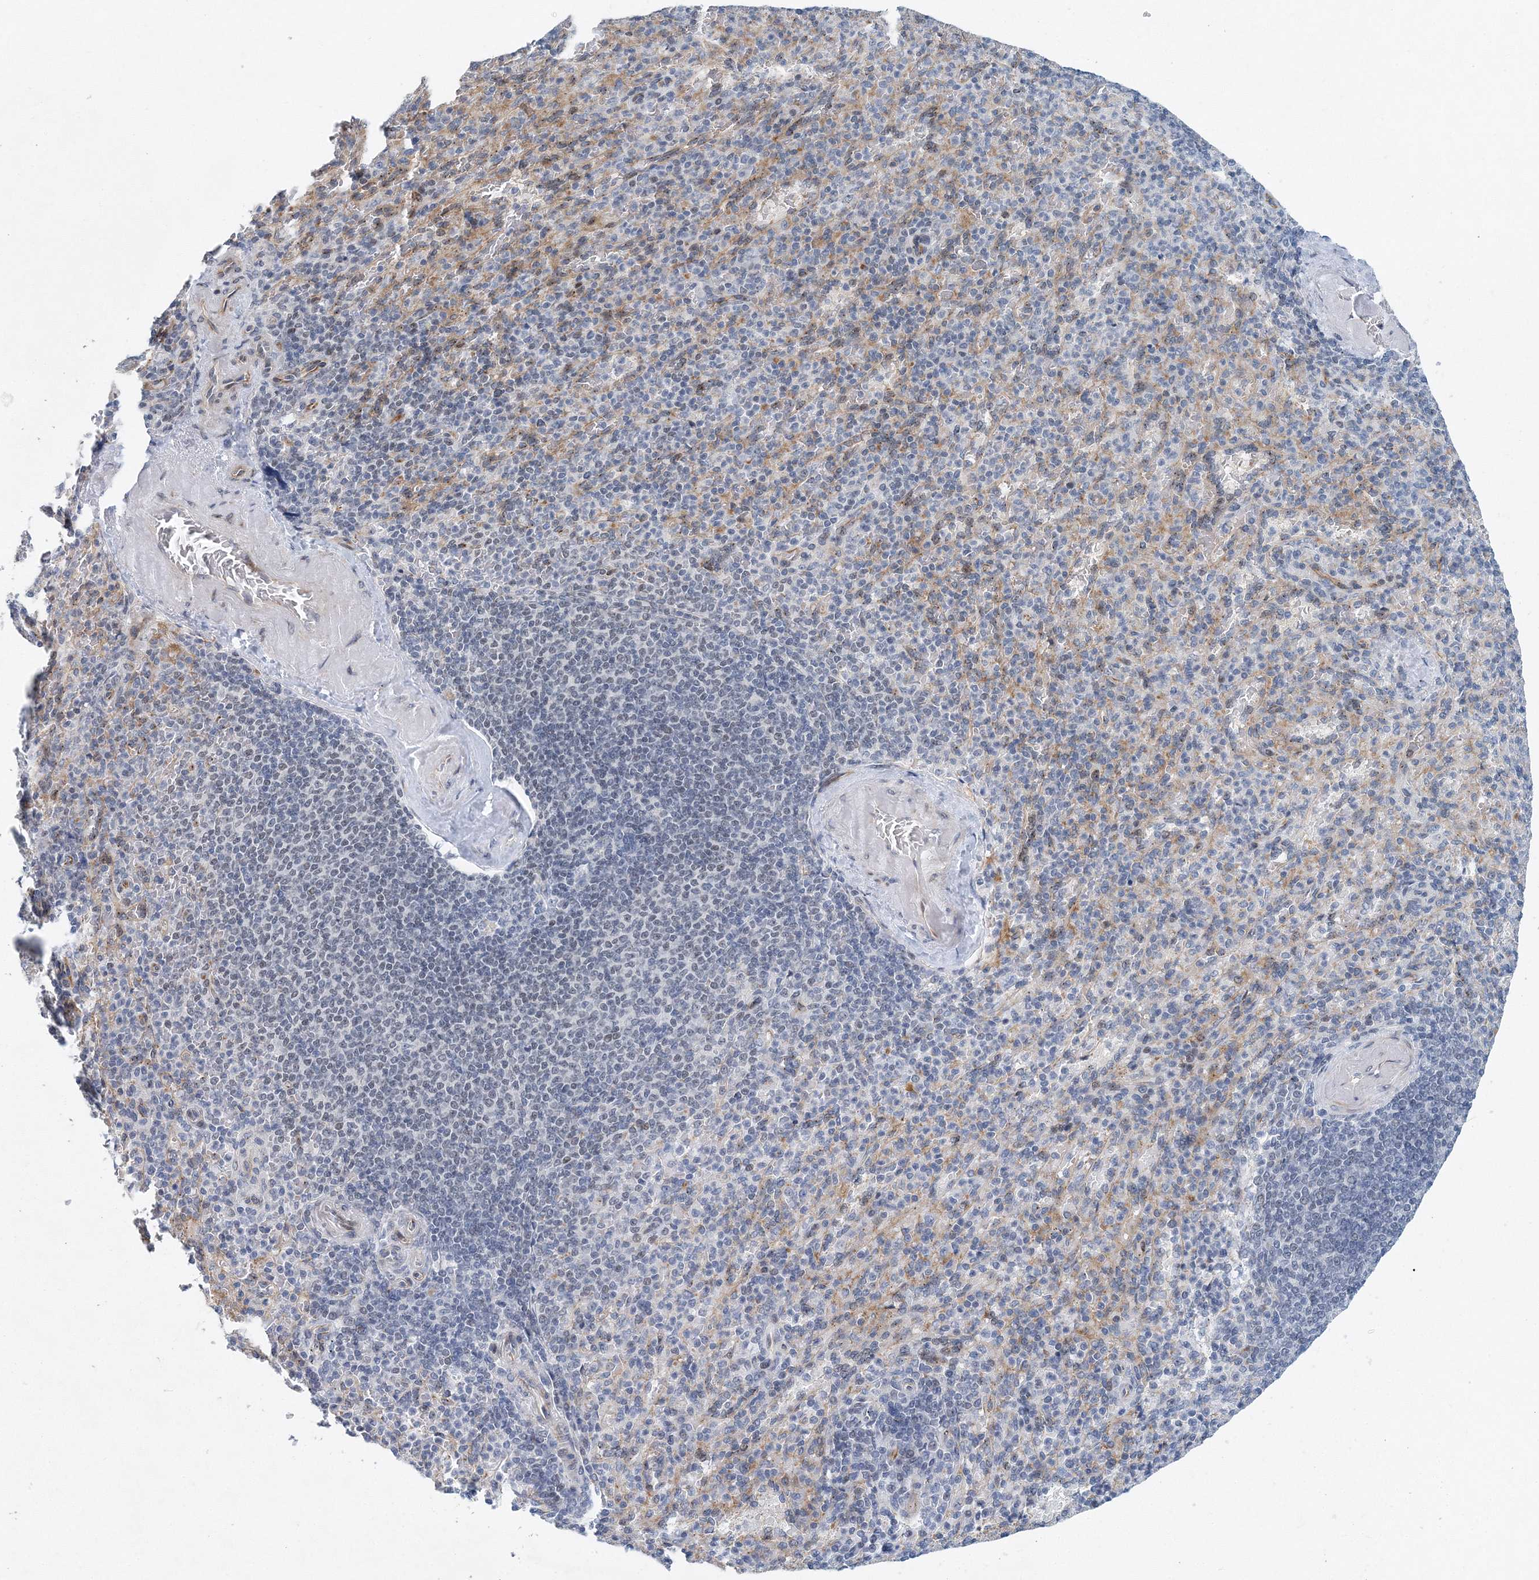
{"staining": {"intensity": "negative", "quantity": "none", "location": "none"}, "tissue": "spleen", "cell_type": "Cells in red pulp", "image_type": "normal", "snomed": [{"axis": "morphology", "description": "Normal tissue, NOS"}, {"axis": "topography", "description": "Spleen"}], "caption": "High power microscopy histopathology image of an IHC photomicrograph of benign spleen, revealing no significant expression in cells in red pulp. Nuclei are stained in blue.", "gene": "UIMC1", "patient": {"sex": "female", "age": 74}}